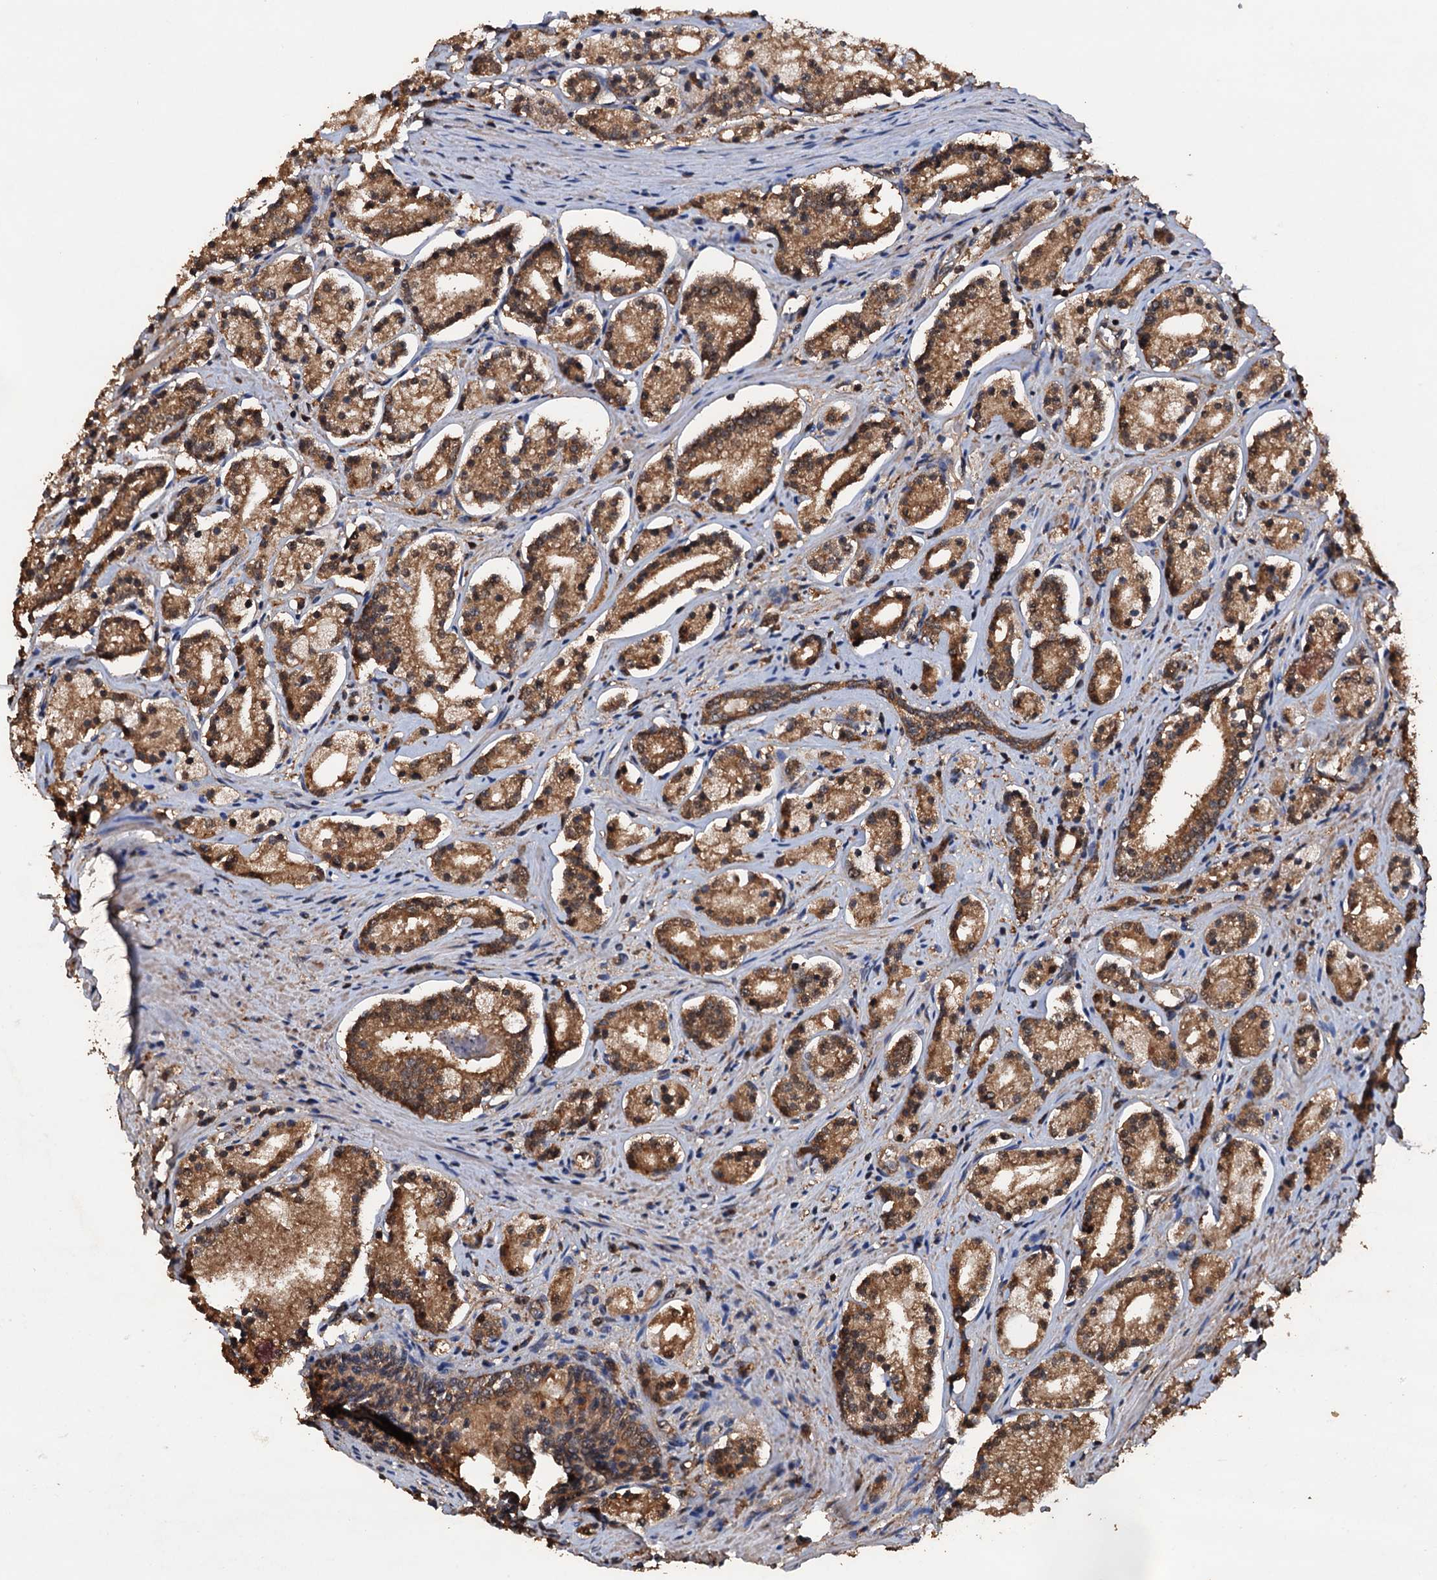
{"staining": {"intensity": "moderate", "quantity": ">75%", "location": "cytoplasmic/membranous"}, "tissue": "prostate cancer", "cell_type": "Tumor cells", "image_type": "cancer", "snomed": [{"axis": "morphology", "description": "Adenocarcinoma, High grade"}, {"axis": "topography", "description": "Prostate"}], "caption": "Immunohistochemical staining of human prostate cancer exhibits medium levels of moderate cytoplasmic/membranous protein expression in approximately >75% of tumor cells.", "gene": "PSMD9", "patient": {"sex": "male", "age": 69}}